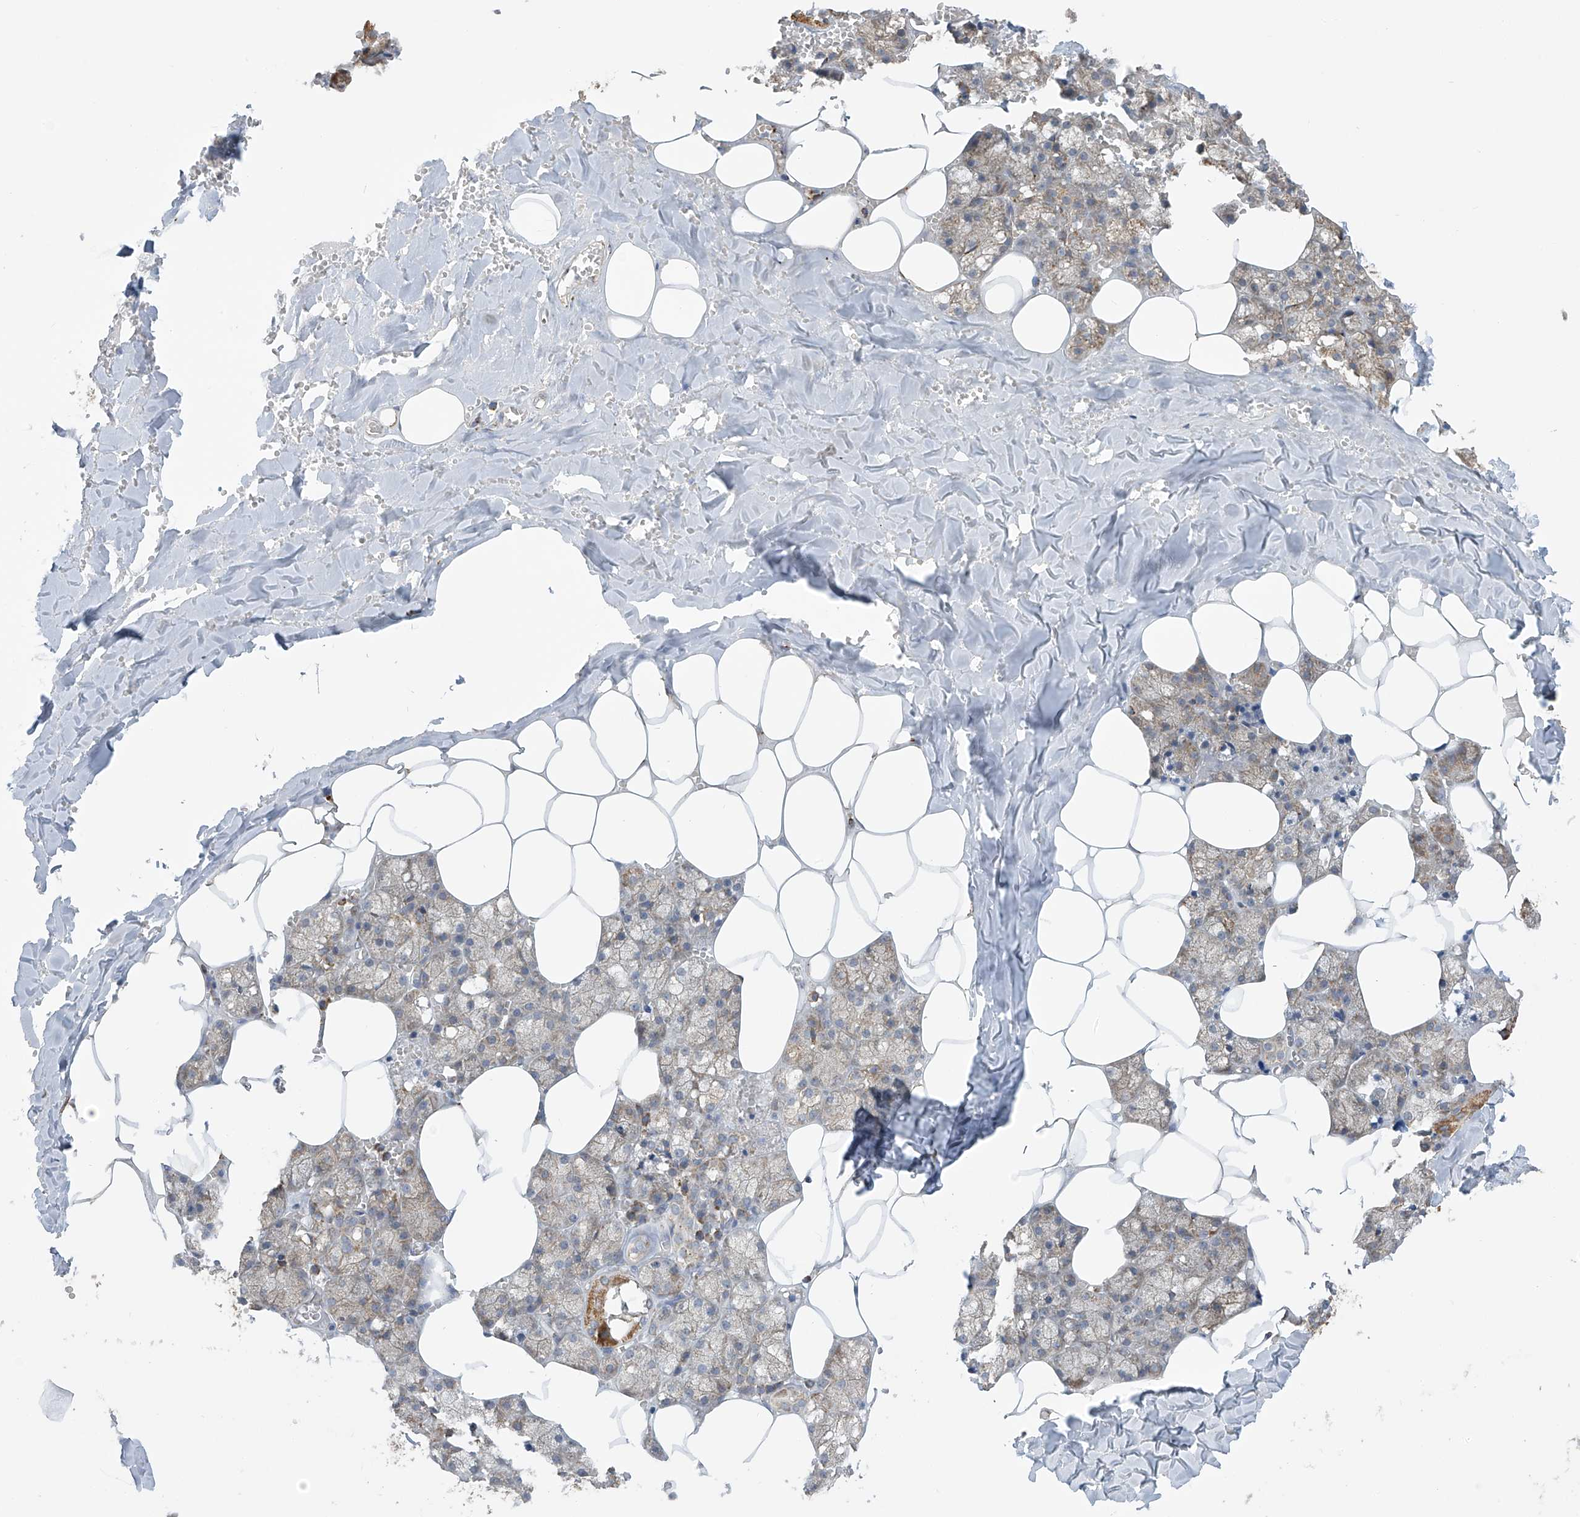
{"staining": {"intensity": "moderate", "quantity": "25%-75%", "location": "cytoplasmic/membranous"}, "tissue": "salivary gland", "cell_type": "Glandular cells", "image_type": "normal", "snomed": [{"axis": "morphology", "description": "Normal tissue, NOS"}, {"axis": "topography", "description": "Salivary gland"}], "caption": "Normal salivary gland displays moderate cytoplasmic/membranous expression in approximately 25%-75% of glandular cells.", "gene": "PNPT1", "patient": {"sex": "male", "age": 62}}